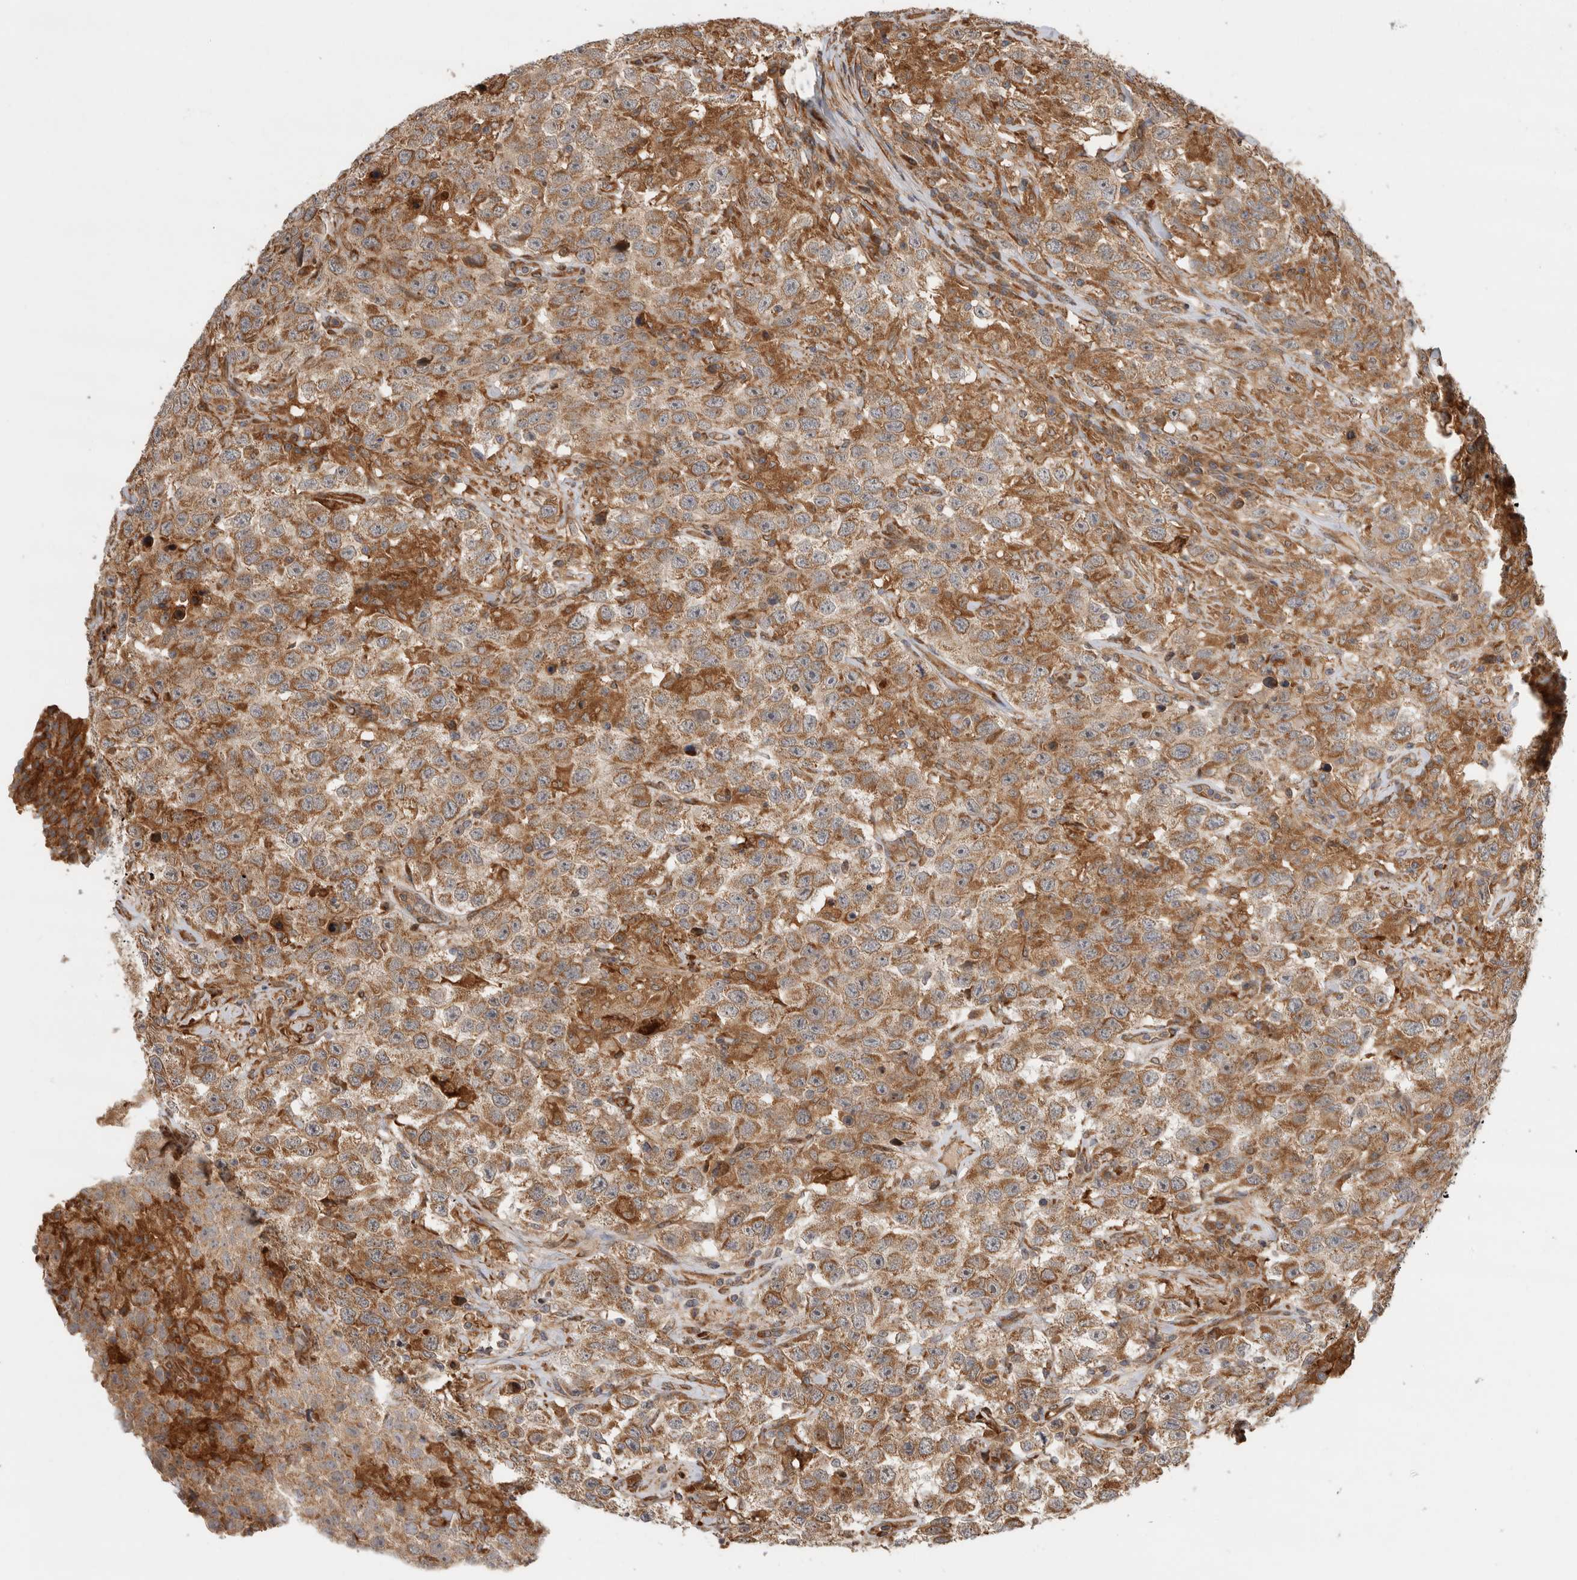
{"staining": {"intensity": "moderate", "quantity": ">75%", "location": "cytoplasmic/membranous"}, "tissue": "testis cancer", "cell_type": "Tumor cells", "image_type": "cancer", "snomed": [{"axis": "morphology", "description": "Seminoma, NOS"}, {"axis": "topography", "description": "Testis"}], "caption": "This is an image of immunohistochemistry staining of seminoma (testis), which shows moderate staining in the cytoplasmic/membranous of tumor cells.", "gene": "TUBD1", "patient": {"sex": "male", "age": 41}}